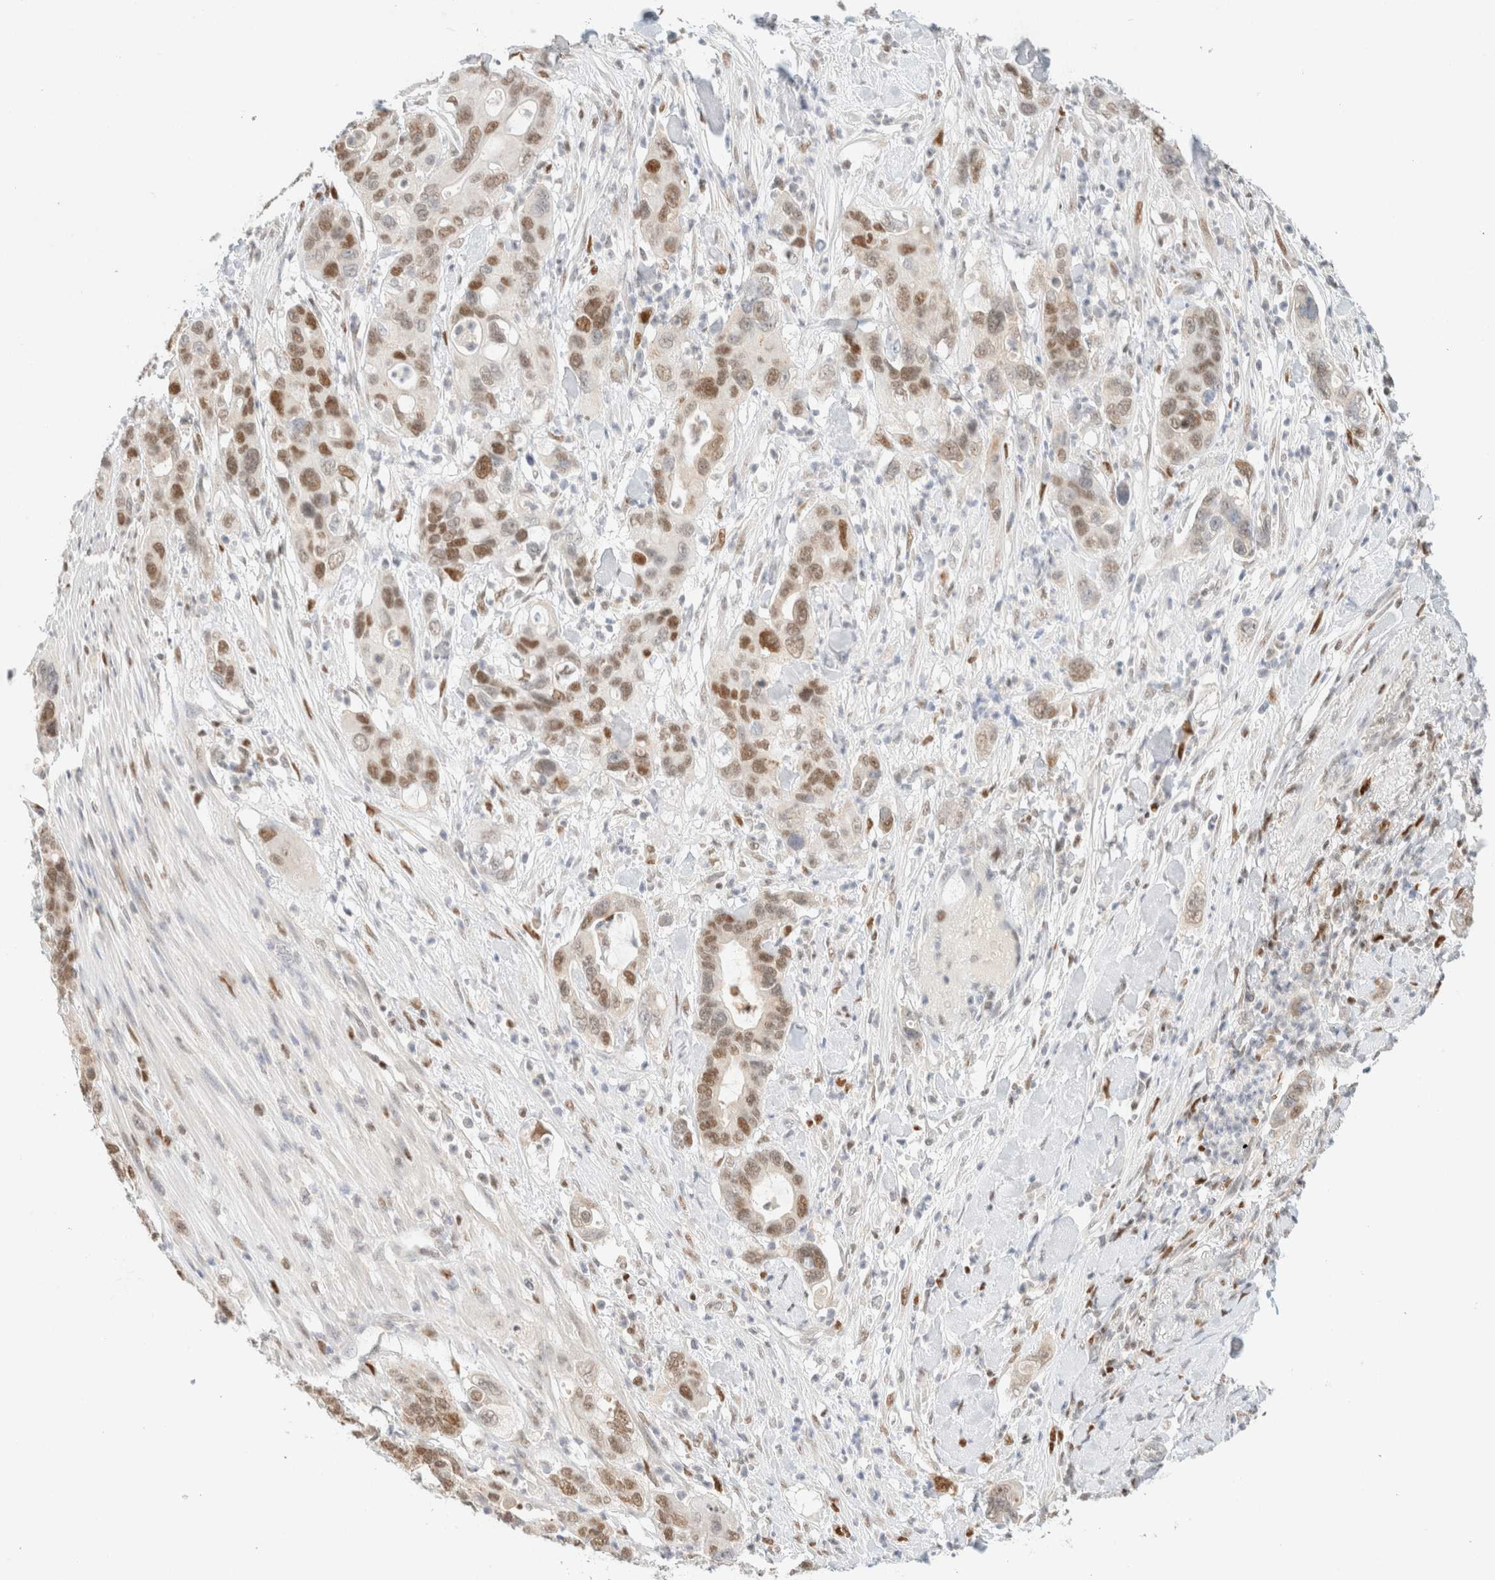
{"staining": {"intensity": "moderate", "quantity": ">75%", "location": "nuclear"}, "tissue": "pancreatic cancer", "cell_type": "Tumor cells", "image_type": "cancer", "snomed": [{"axis": "morphology", "description": "Adenocarcinoma, NOS"}, {"axis": "topography", "description": "Pancreas"}], "caption": "Protein staining displays moderate nuclear positivity in approximately >75% of tumor cells in pancreatic cancer.", "gene": "DDB2", "patient": {"sex": "female", "age": 71}}